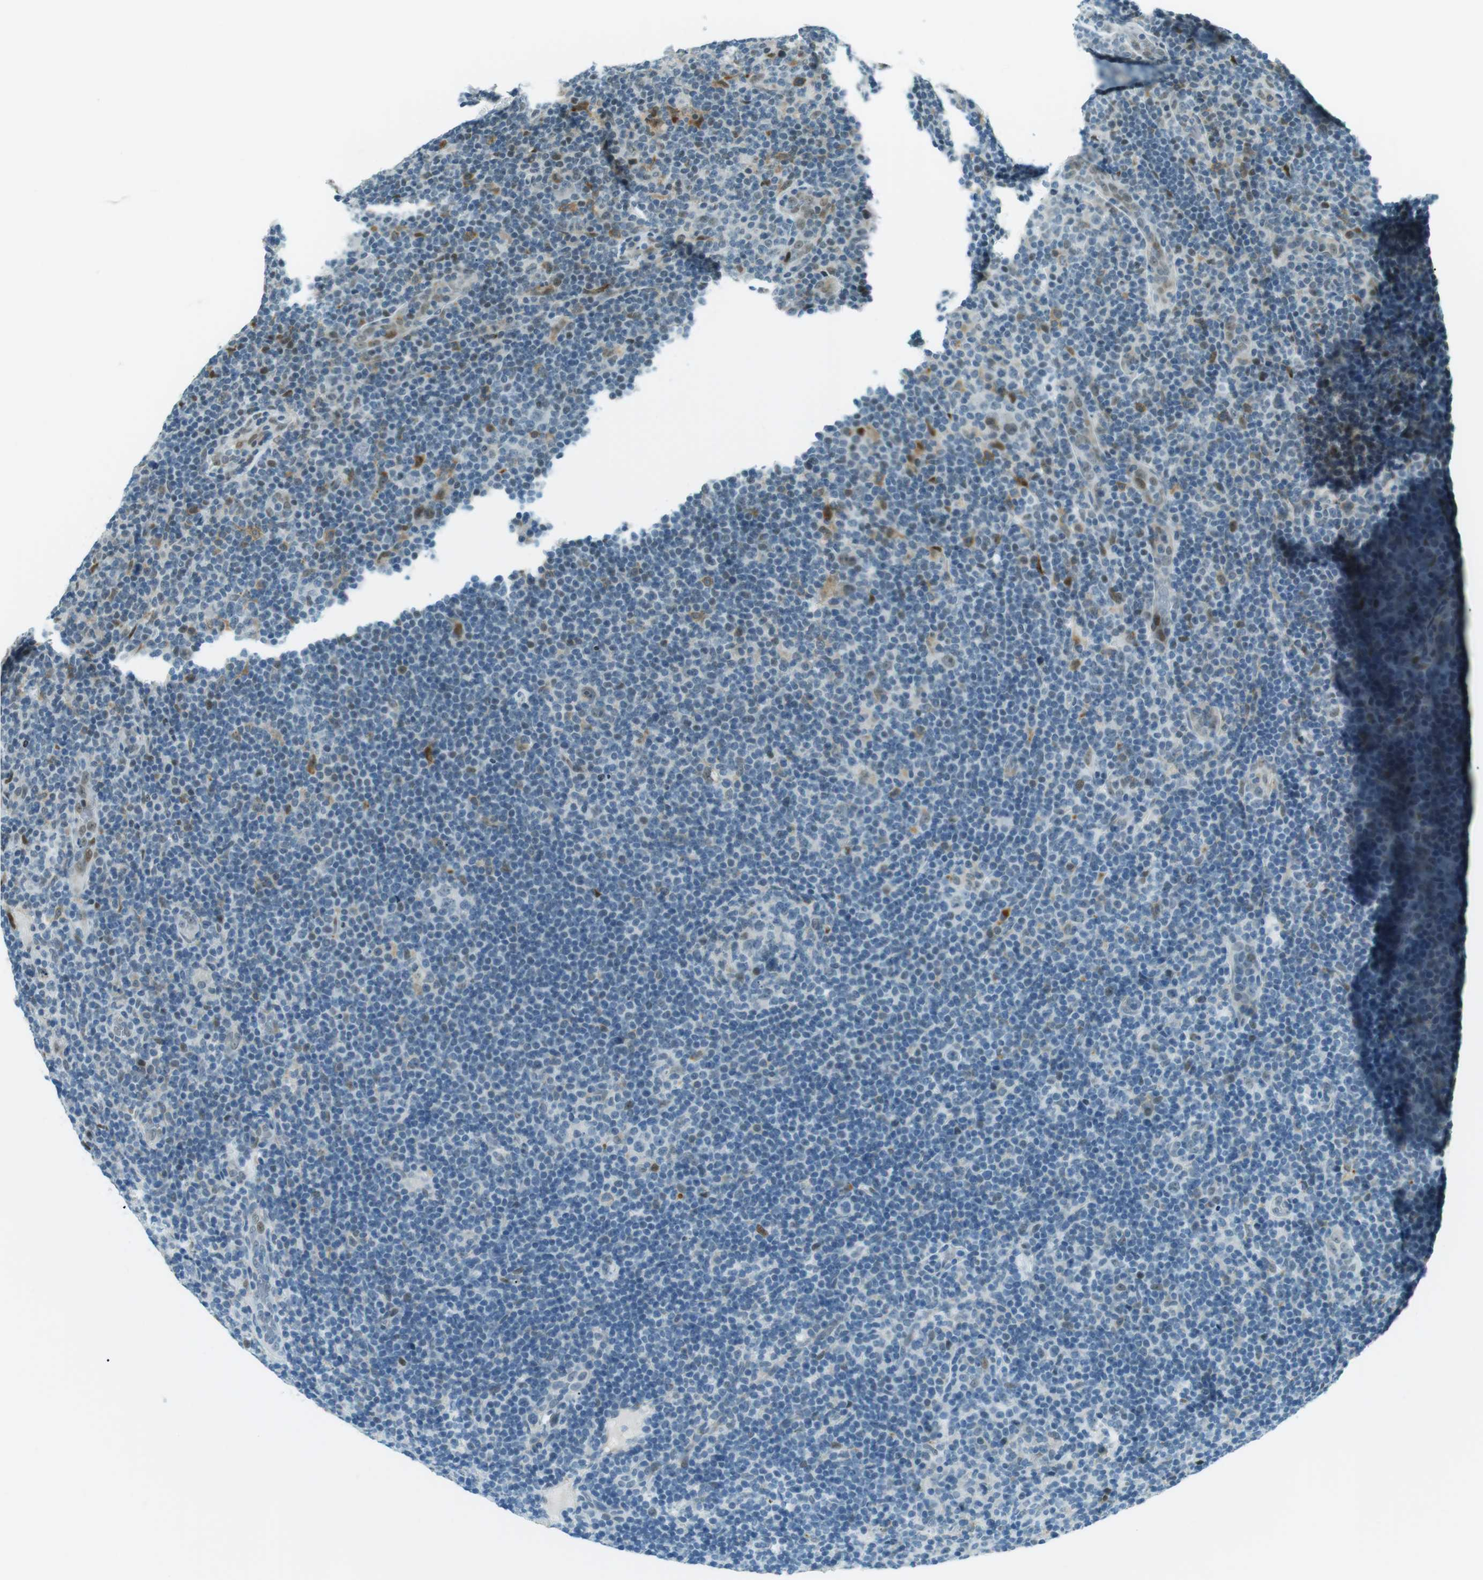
{"staining": {"intensity": "moderate", "quantity": "<25%", "location": "nuclear"}, "tissue": "lymphoma", "cell_type": "Tumor cells", "image_type": "cancer", "snomed": [{"axis": "morphology", "description": "Hodgkin's disease, NOS"}, {"axis": "topography", "description": "Lymph node"}], "caption": "Moderate nuclear positivity is appreciated in about <25% of tumor cells in lymphoma. Using DAB (brown) and hematoxylin (blue) stains, captured at high magnification using brightfield microscopy.", "gene": "PJA1", "patient": {"sex": "female", "age": 57}}